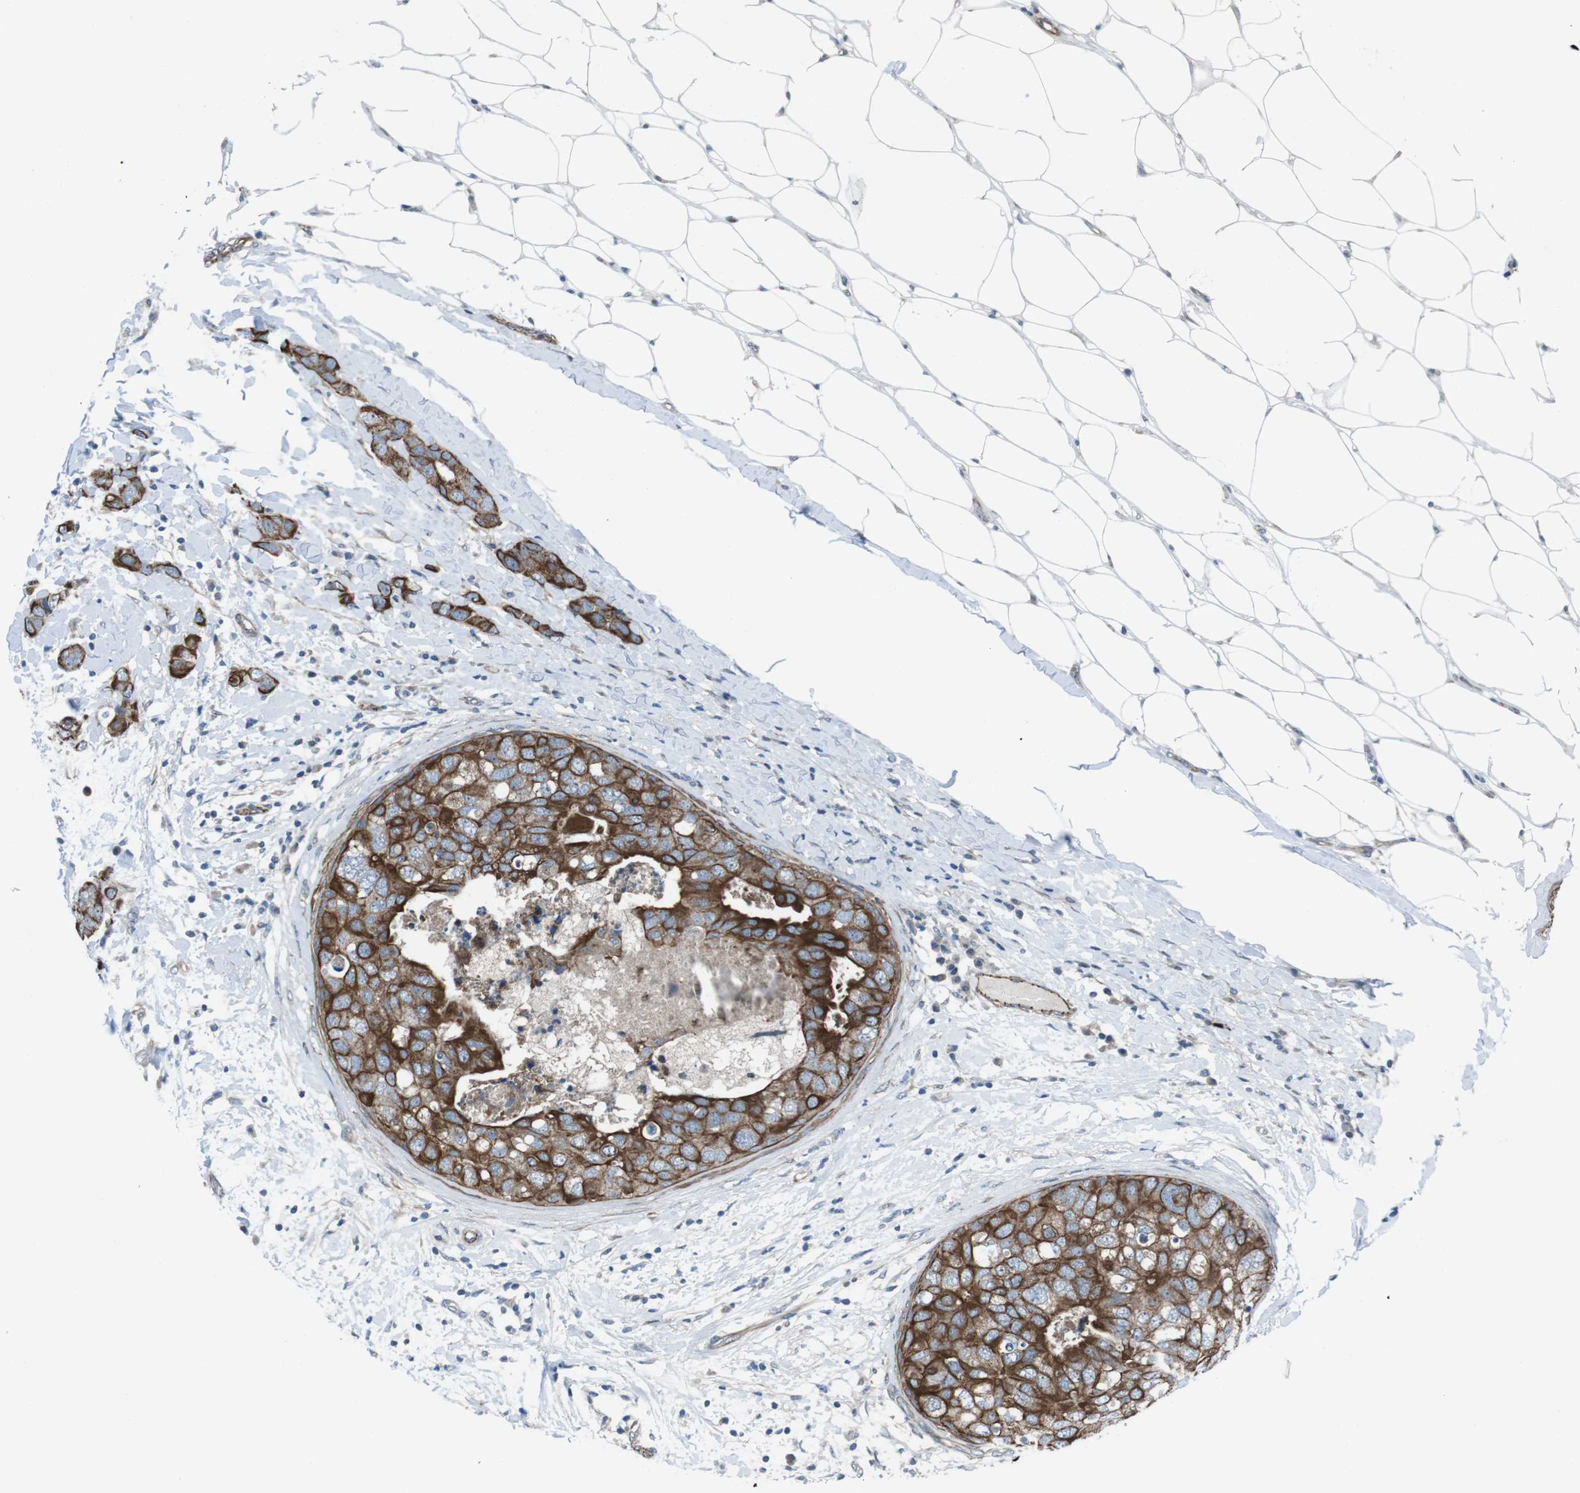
{"staining": {"intensity": "strong", "quantity": ">75%", "location": "cytoplasmic/membranous"}, "tissue": "breast cancer", "cell_type": "Tumor cells", "image_type": "cancer", "snomed": [{"axis": "morphology", "description": "Duct carcinoma"}, {"axis": "topography", "description": "Breast"}], "caption": "Immunohistochemistry (IHC) staining of breast cancer, which demonstrates high levels of strong cytoplasmic/membranous expression in approximately >75% of tumor cells indicating strong cytoplasmic/membranous protein expression. The staining was performed using DAB (brown) for protein detection and nuclei were counterstained in hematoxylin (blue).", "gene": "FAM174B", "patient": {"sex": "female", "age": 50}}